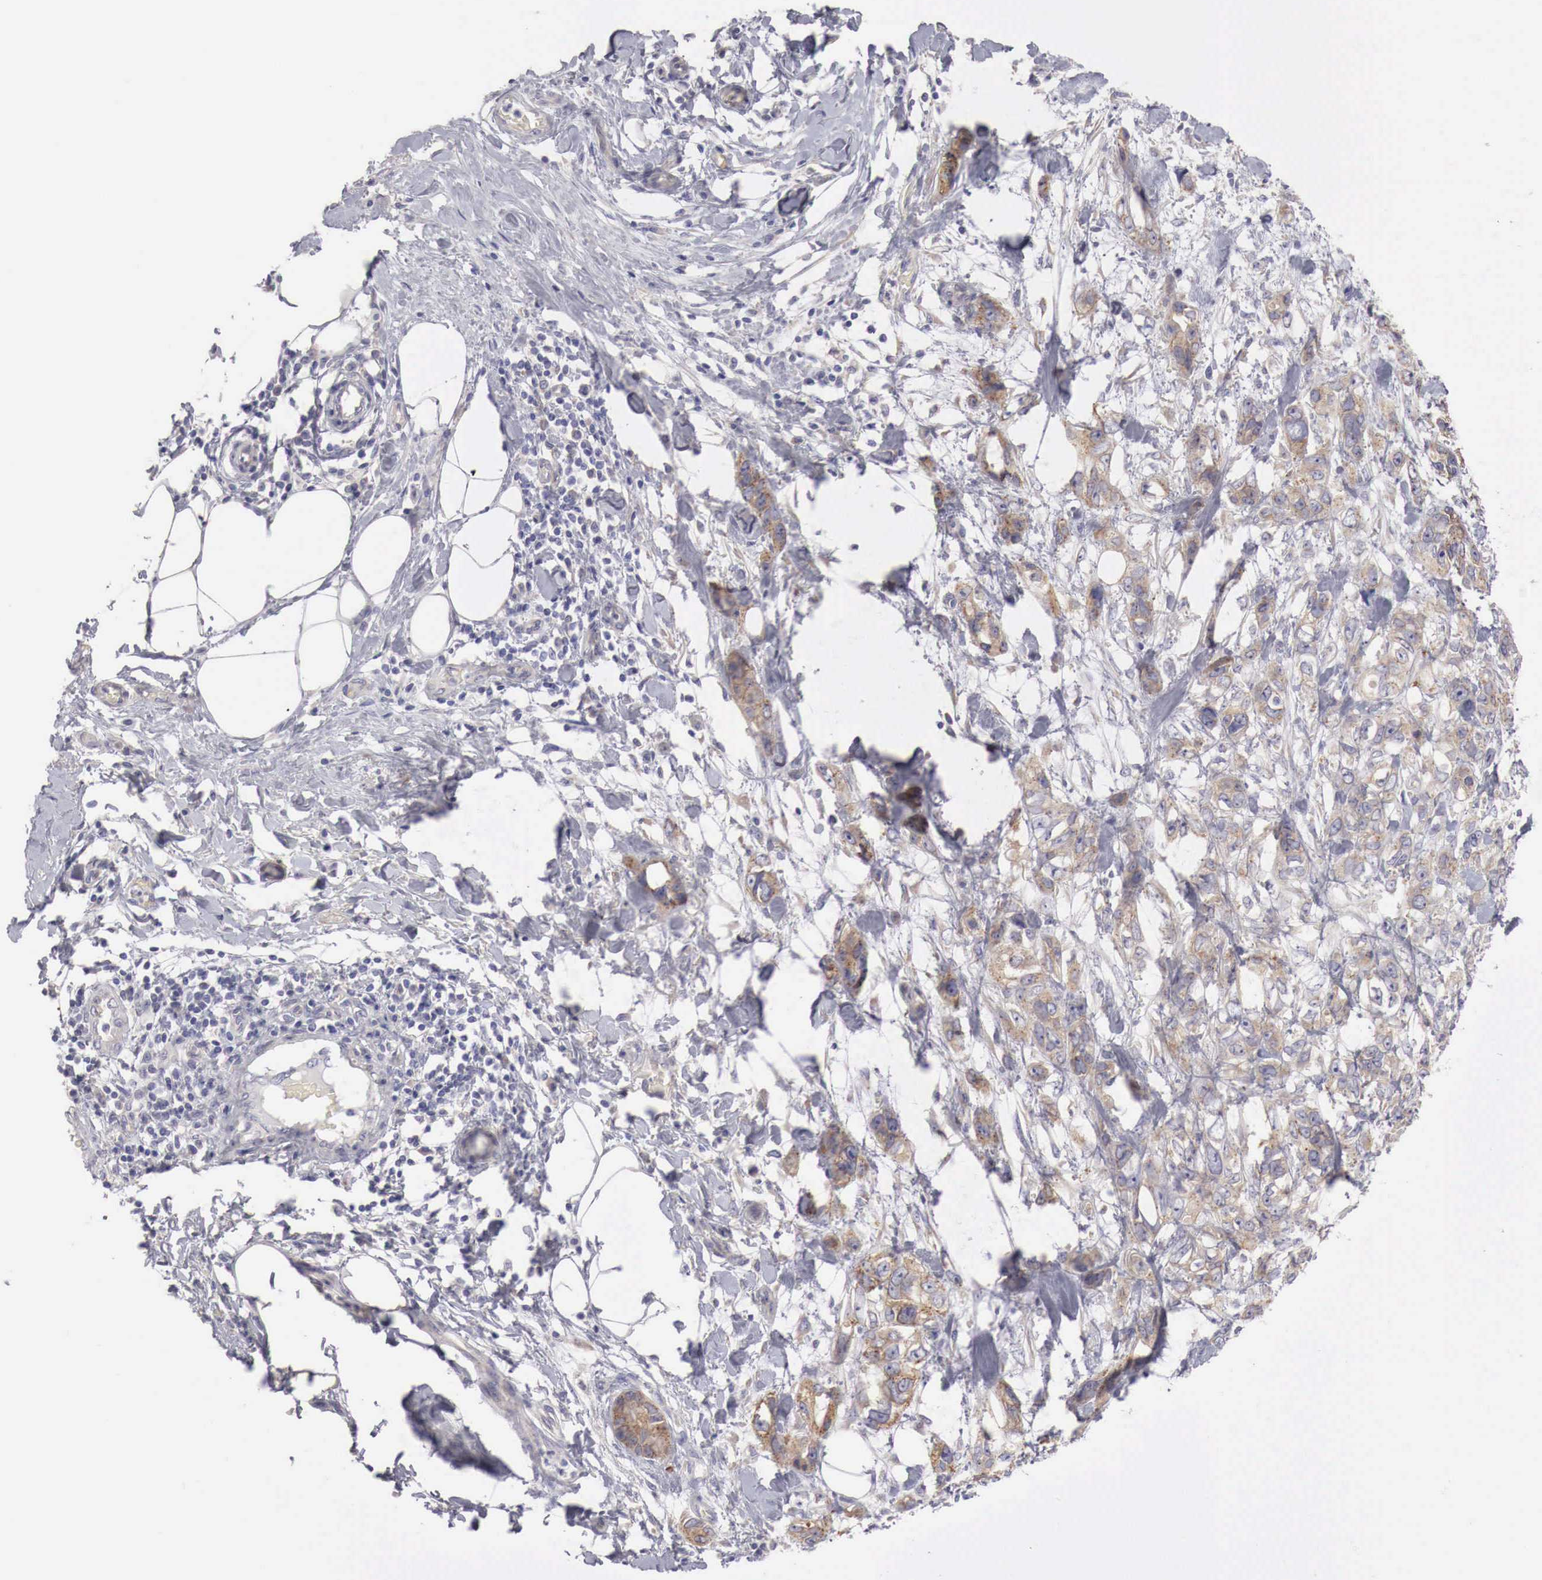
{"staining": {"intensity": "weak", "quantity": "25%-75%", "location": "cytoplasmic/membranous"}, "tissue": "stomach cancer", "cell_type": "Tumor cells", "image_type": "cancer", "snomed": [{"axis": "morphology", "description": "Adenocarcinoma, NOS"}, {"axis": "topography", "description": "Stomach, upper"}], "caption": "Weak cytoplasmic/membranous protein expression is appreciated in about 25%-75% of tumor cells in adenocarcinoma (stomach). Immunohistochemistry (ihc) stains the protein of interest in brown and the nuclei are stained blue.", "gene": "NSDHL", "patient": {"sex": "male", "age": 47}}